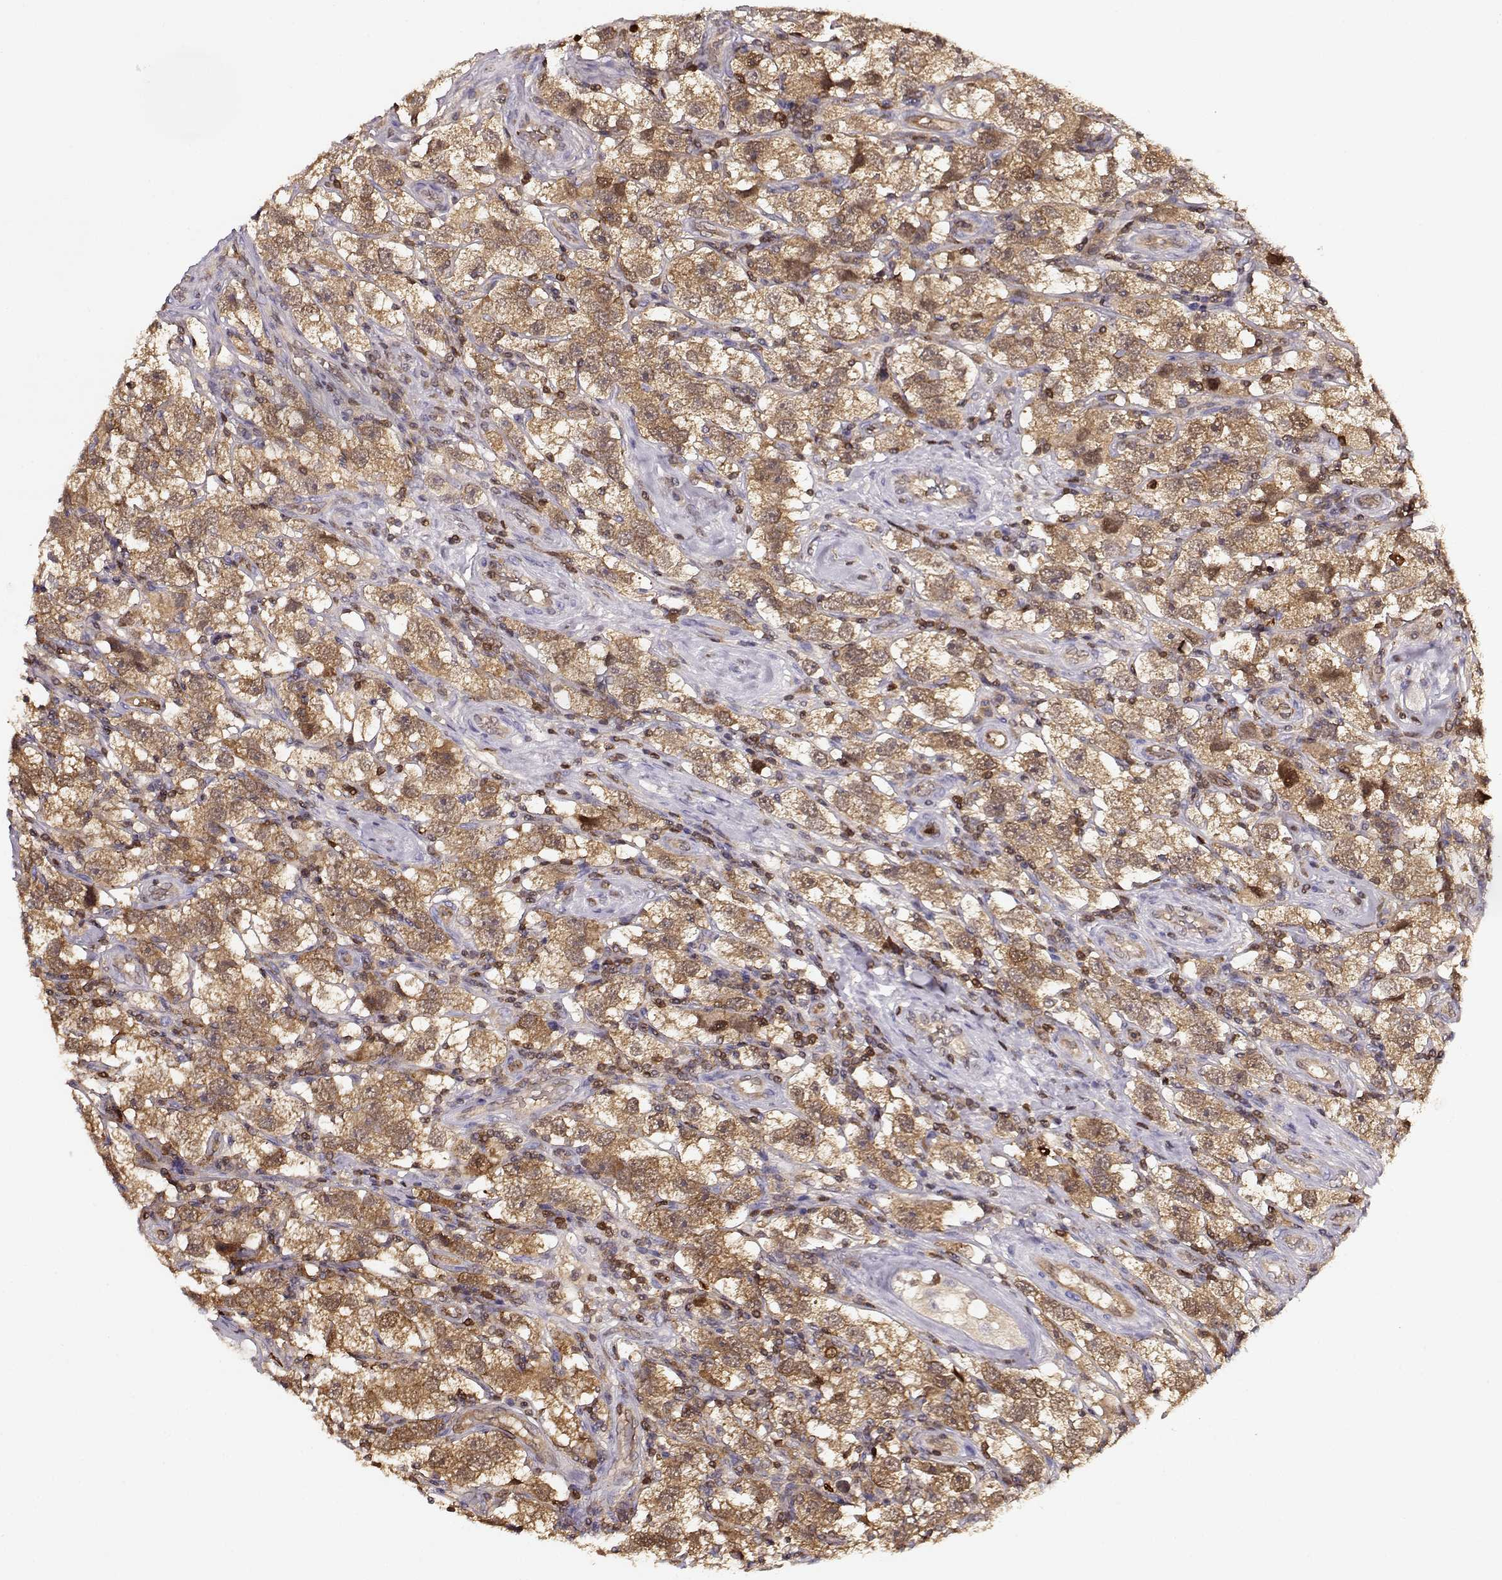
{"staining": {"intensity": "moderate", "quantity": ">75%", "location": "cytoplasmic/membranous"}, "tissue": "testis cancer", "cell_type": "Tumor cells", "image_type": "cancer", "snomed": [{"axis": "morphology", "description": "Seminoma, NOS"}, {"axis": "topography", "description": "Testis"}], "caption": "Protein expression analysis of human testis cancer reveals moderate cytoplasmic/membranous staining in about >75% of tumor cells. (brown staining indicates protein expression, while blue staining denotes nuclei).", "gene": "PNP", "patient": {"sex": "male", "age": 26}}